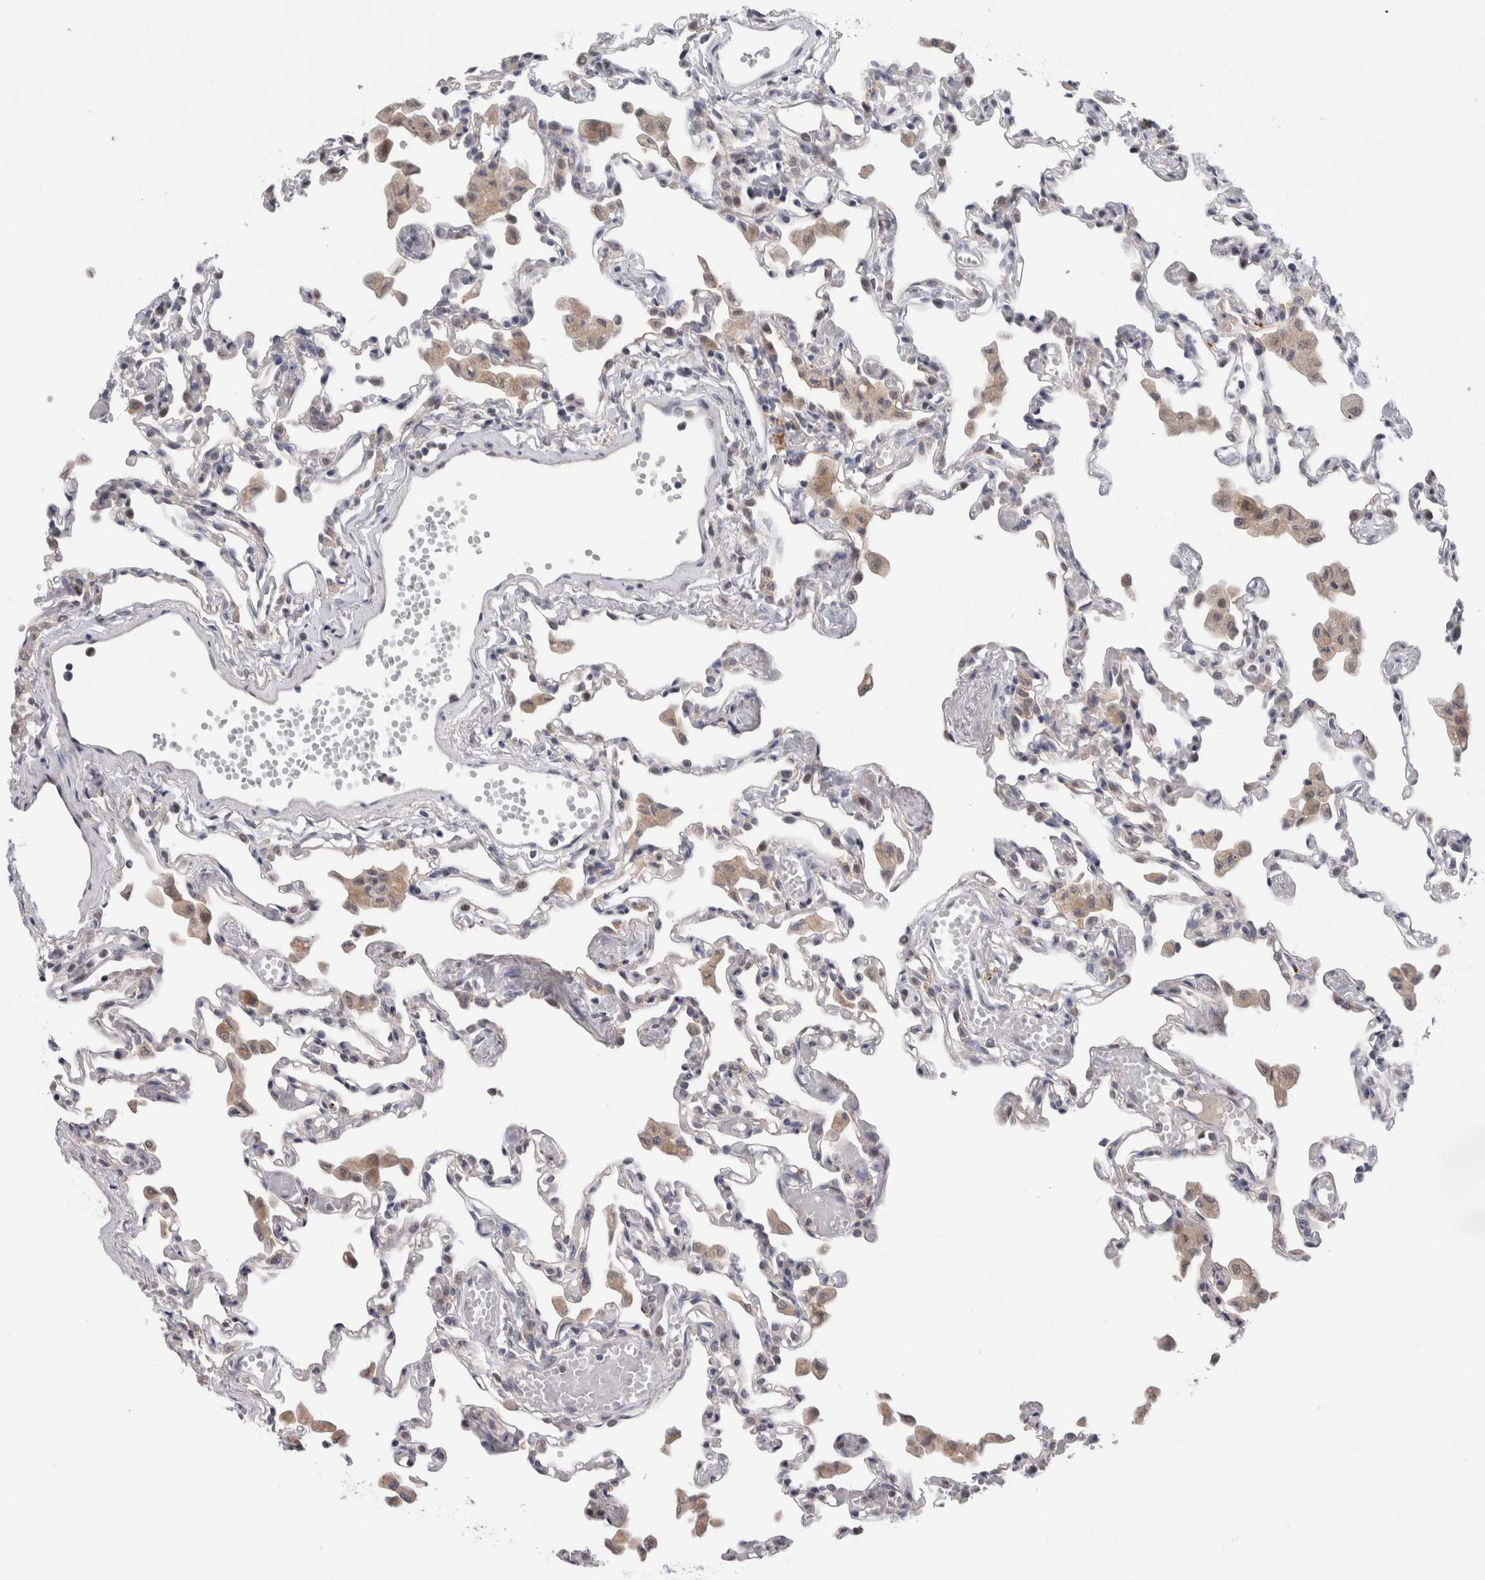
{"staining": {"intensity": "weak", "quantity": "<25%", "location": "cytoplasmic/membranous"}, "tissue": "lung", "cell_type": "Alveolar cells", "image_type": "normal", "snomed": [{"axis": "morphology", "description": "Normal tissue, NOS"}, {"axis": "topography", "description": "Bronchus"}, {"axis": "topography", "description": "Lung"}], "caption": "An immunohistochemistry photomicrograph of benign lung is shown. There is no staining in alveolar cells of lung.", "gene": "MRPL37", "patient": {"sex": "female", "age": 49}}